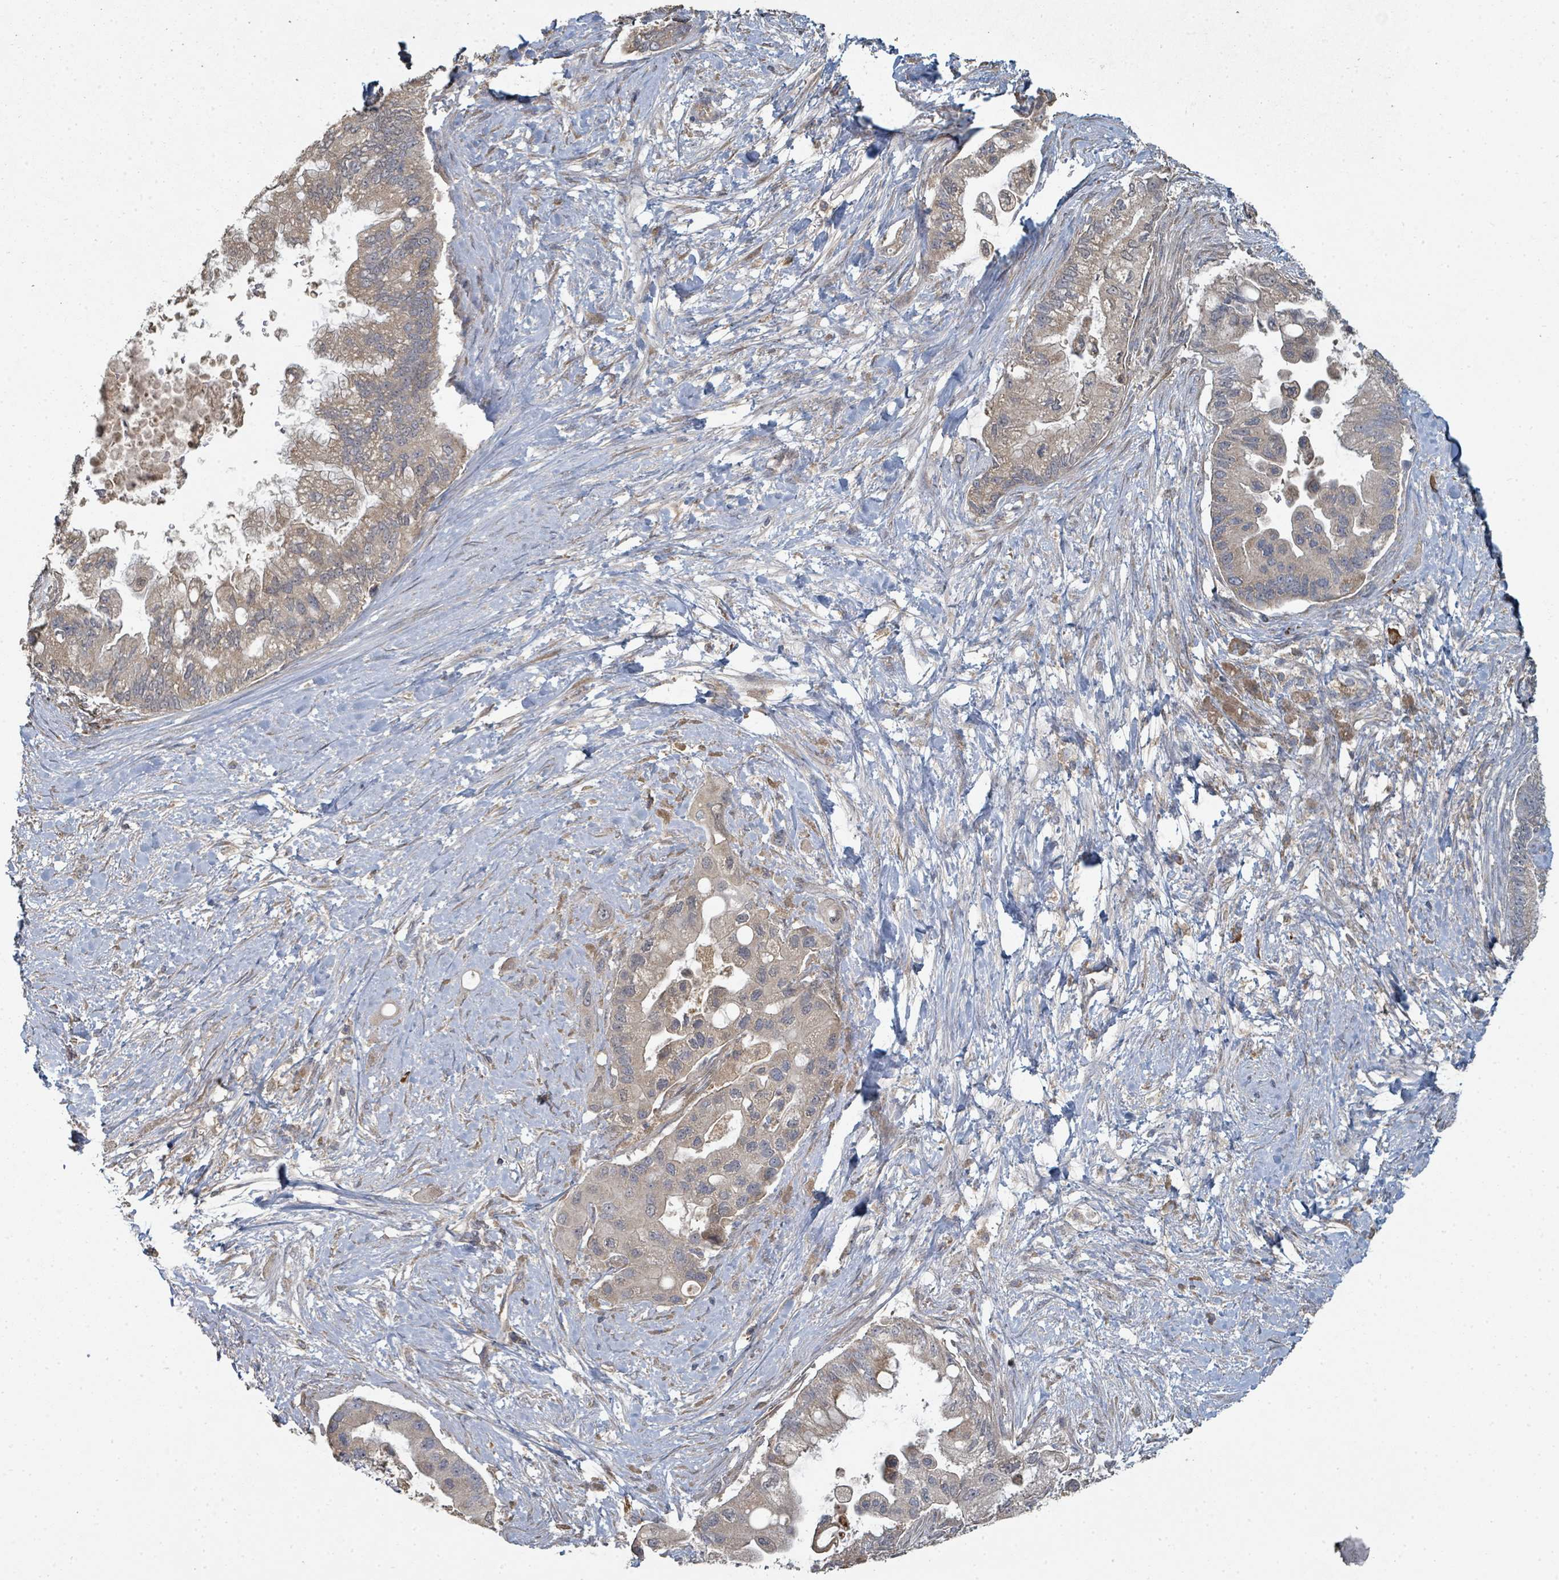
{"staining": {"intensity": "weak", "quantity": ">75%", "location": "cytoplasmic/membranous"}, "tissue": "pancreatic cancer", "cell_type": "Tumor cells", "image_type": "cancer", "snomed": [{"axis": "morphology", "description": "Adenocarcinoma, NOS"}, {"axis": "topography", "description": "Pancreas"}], "caption": "Pancreatic adenocarcinoma stained with immunohistochemistry (IHC) exhibits weak cytoplasmic/membranous positivity in approximately >75% of tumor cells. (Stains: DAB in brown, nuclei in blue, Microscopy: brightfield microscopy at high magnification).", "gene": "WDFY1", "patient": {"sex": "male", "age": 57}}